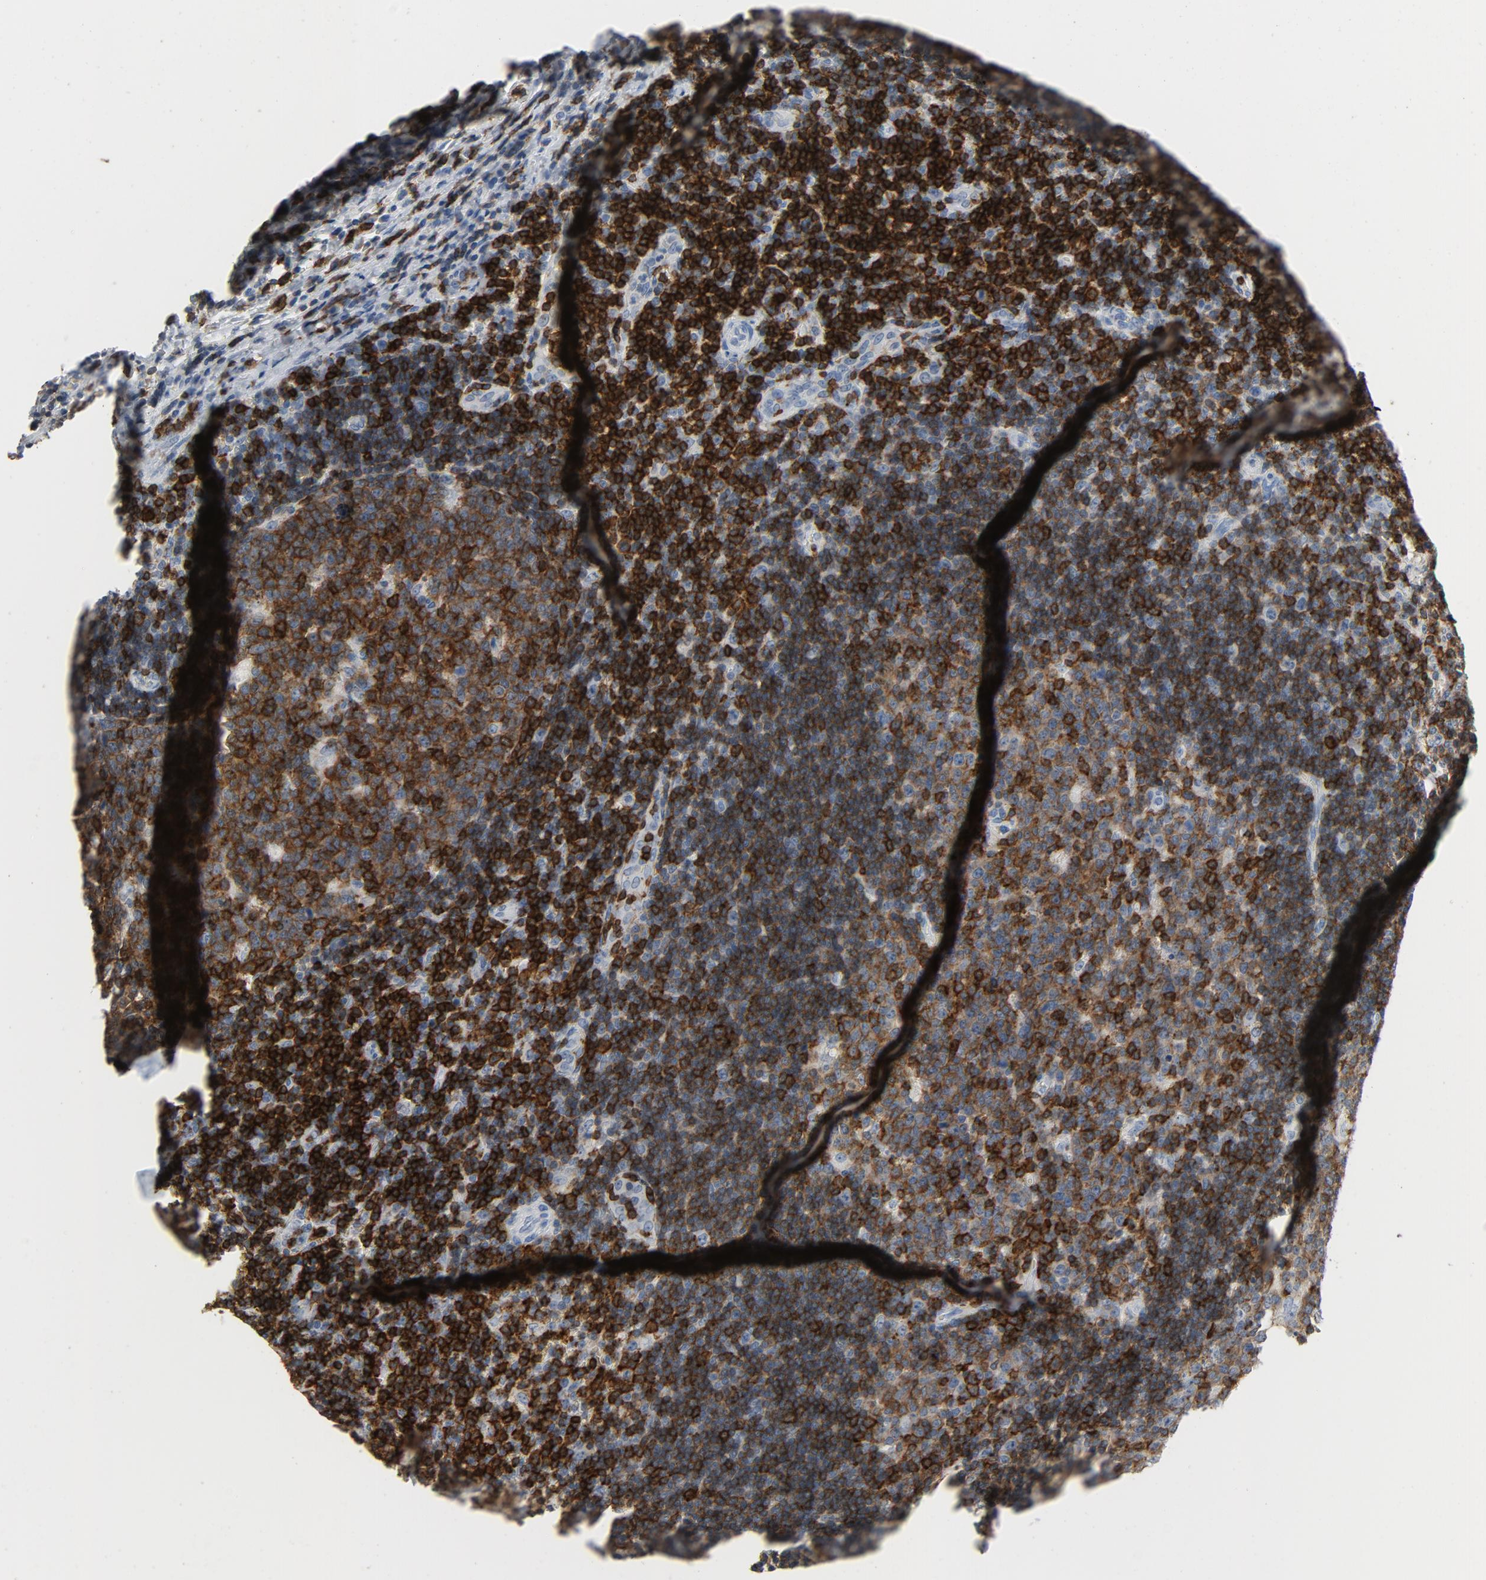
{"staining": {"intensity": "strong", "quantity": ">75%", "location": "cytoplasmic/membranous"}, "tissue": "lymph node", "cell_type": "Germinal center cells", "image_type": "normal", "snomed": [{"axis": "morphology", "description": "Normal tissue, NOS"}, {"axis": "topography", "description": "Lymph node"}, {"axis": "topography", "description": "Salivary gland"}], "caption": "DAB (3,3'-diaminobenzidine) immunohistochemical staining of normal human lymph node shows strong cytoplasmic/membranous protein staining in approximately >75% of germinal center cells. The staining was performed using DAB (3,3'-diaminobenzidine), with brown indicating positive protein expression. Nuclei are stained blue with hematoxylin.", "gene": "LCK", "patient": {"sex": "male", "age": 8}}